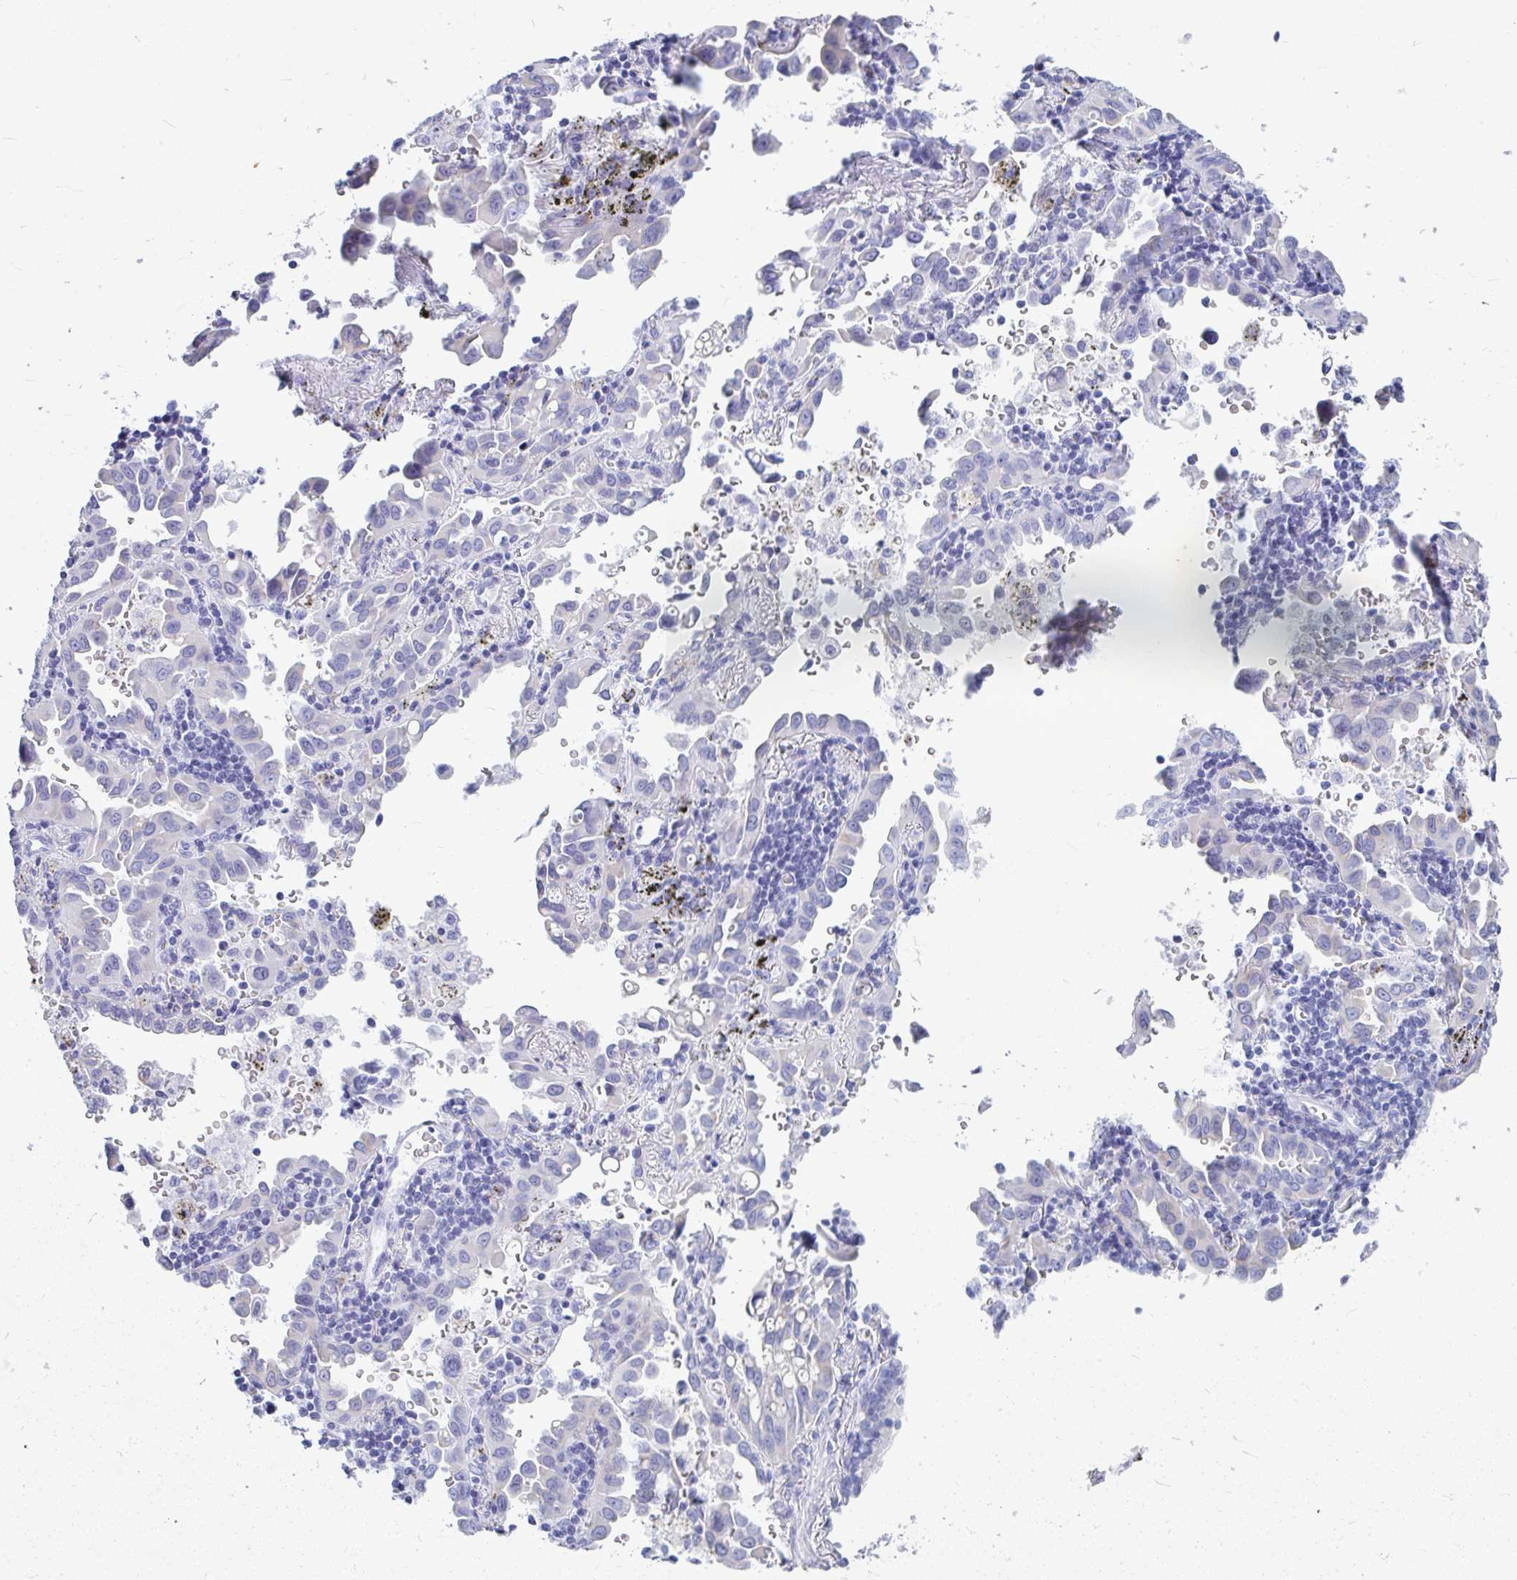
{"staining": {"intensity": "negative", "quantity": "none", "location": "none"}, "tissue": "lung cancer", "cell_type": "Tumor cells", "image_type": "cancer", "snomed": [{"axis": "morphology", "description": "Adenocarcinoma, NOS"}, {"axis": "topography", "description": "Lung"}], "caption": "The micrograph exhibits no staining of tumor cells in adenocarcinoma (lung). (Stains: DAB IHC with hematoxylin counter stain, Microscopy: brightfield microscopy at high magnification).", "gene": "OR5J2", "patient": {"sex": "male", "age": 68}}